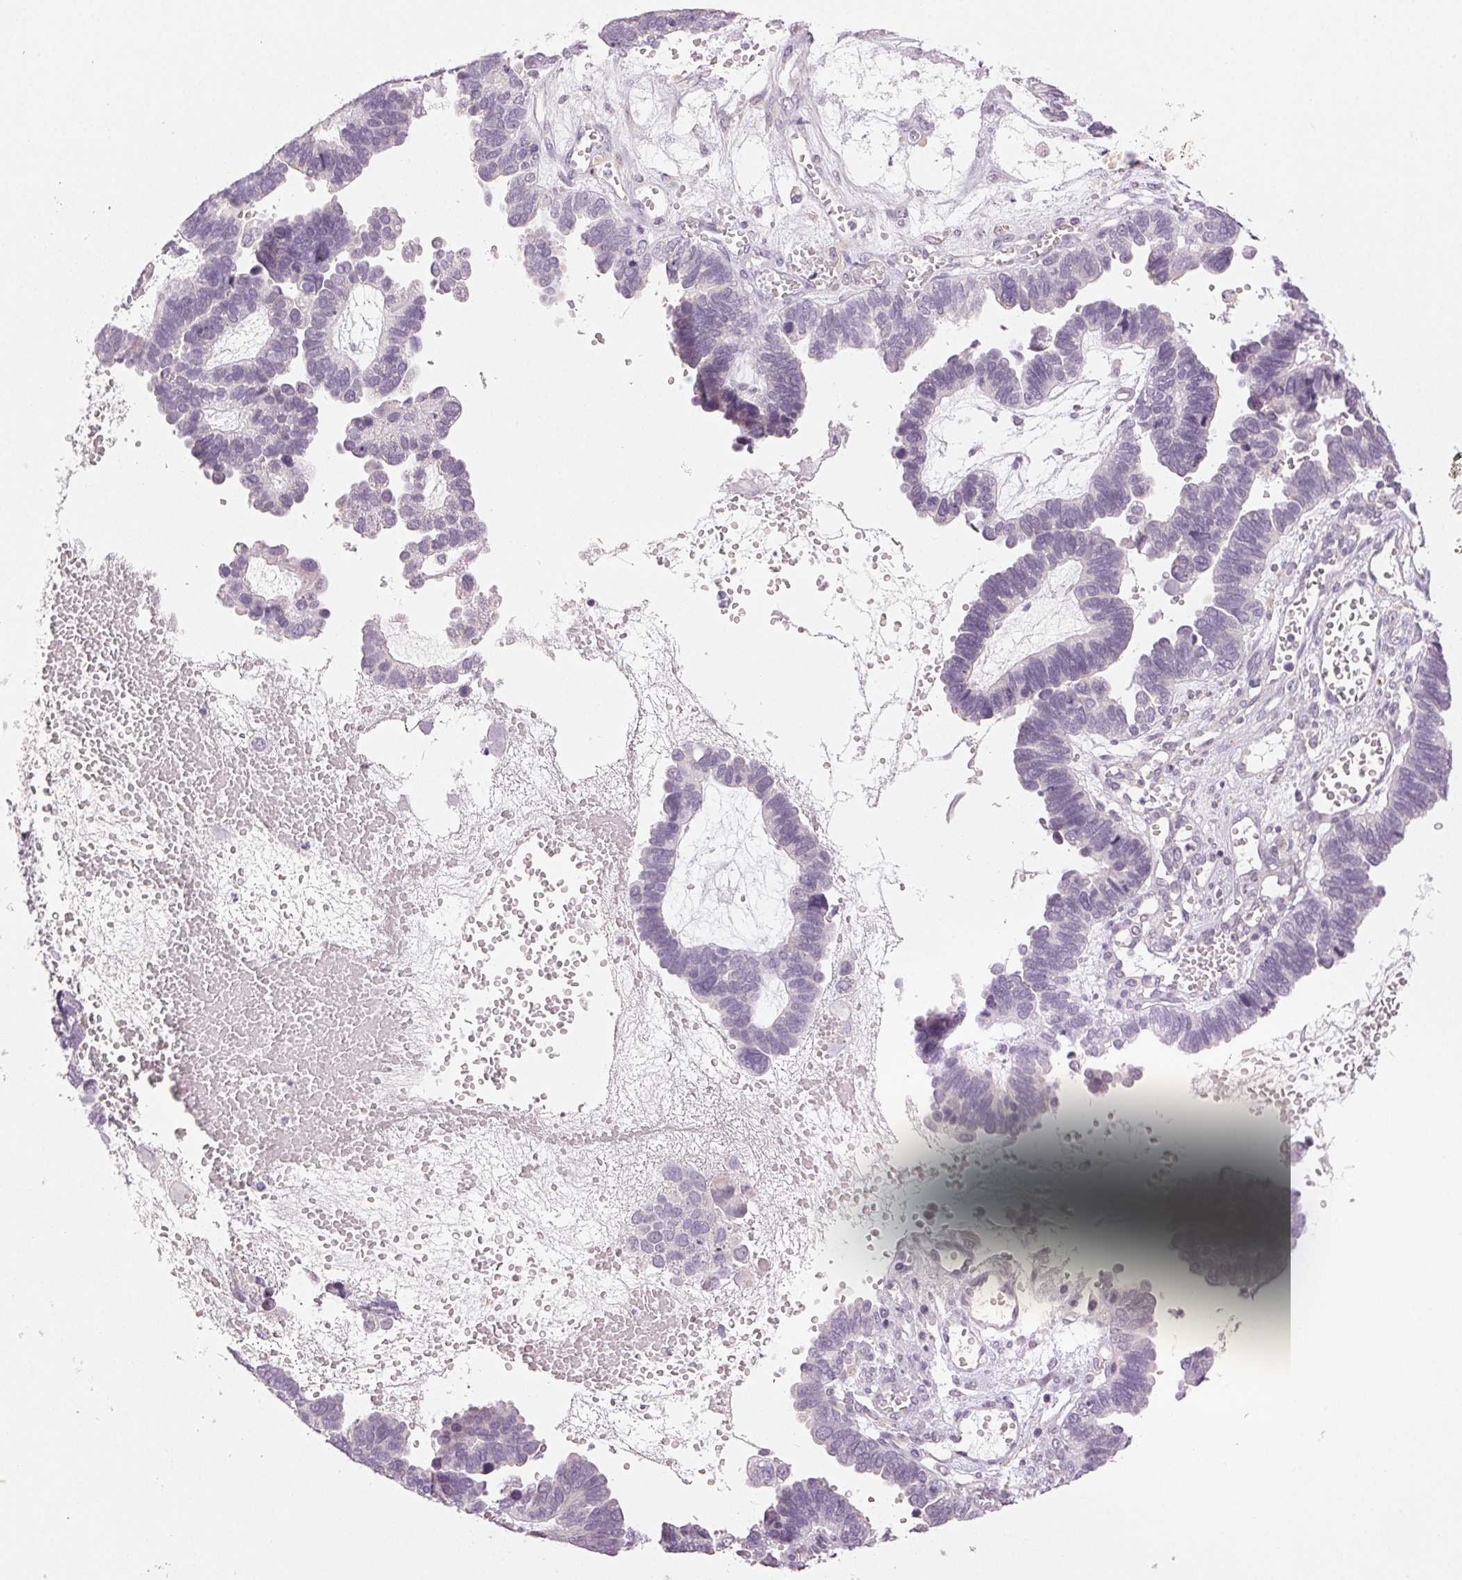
{"staining": {"intensity": "negative", "quantity": "none", "location": "none"}, "tissue": "ovarian cancer", "cell_type": "Tumor cells", "image_type": "cancer", "snomed": [{"axis": "morphology", "description": "Cystadenocarcinoma, serous, NOS"}, {"axis": "topography", "description": "Ovary"}], "caption": "A photomicrograph of human ovarian cancer (serous cystadenocarcinoma) is negative for staining in tumor cells.", "gene": "MAP1LC3A", "patient": {"sex": "female", "age": 51}}